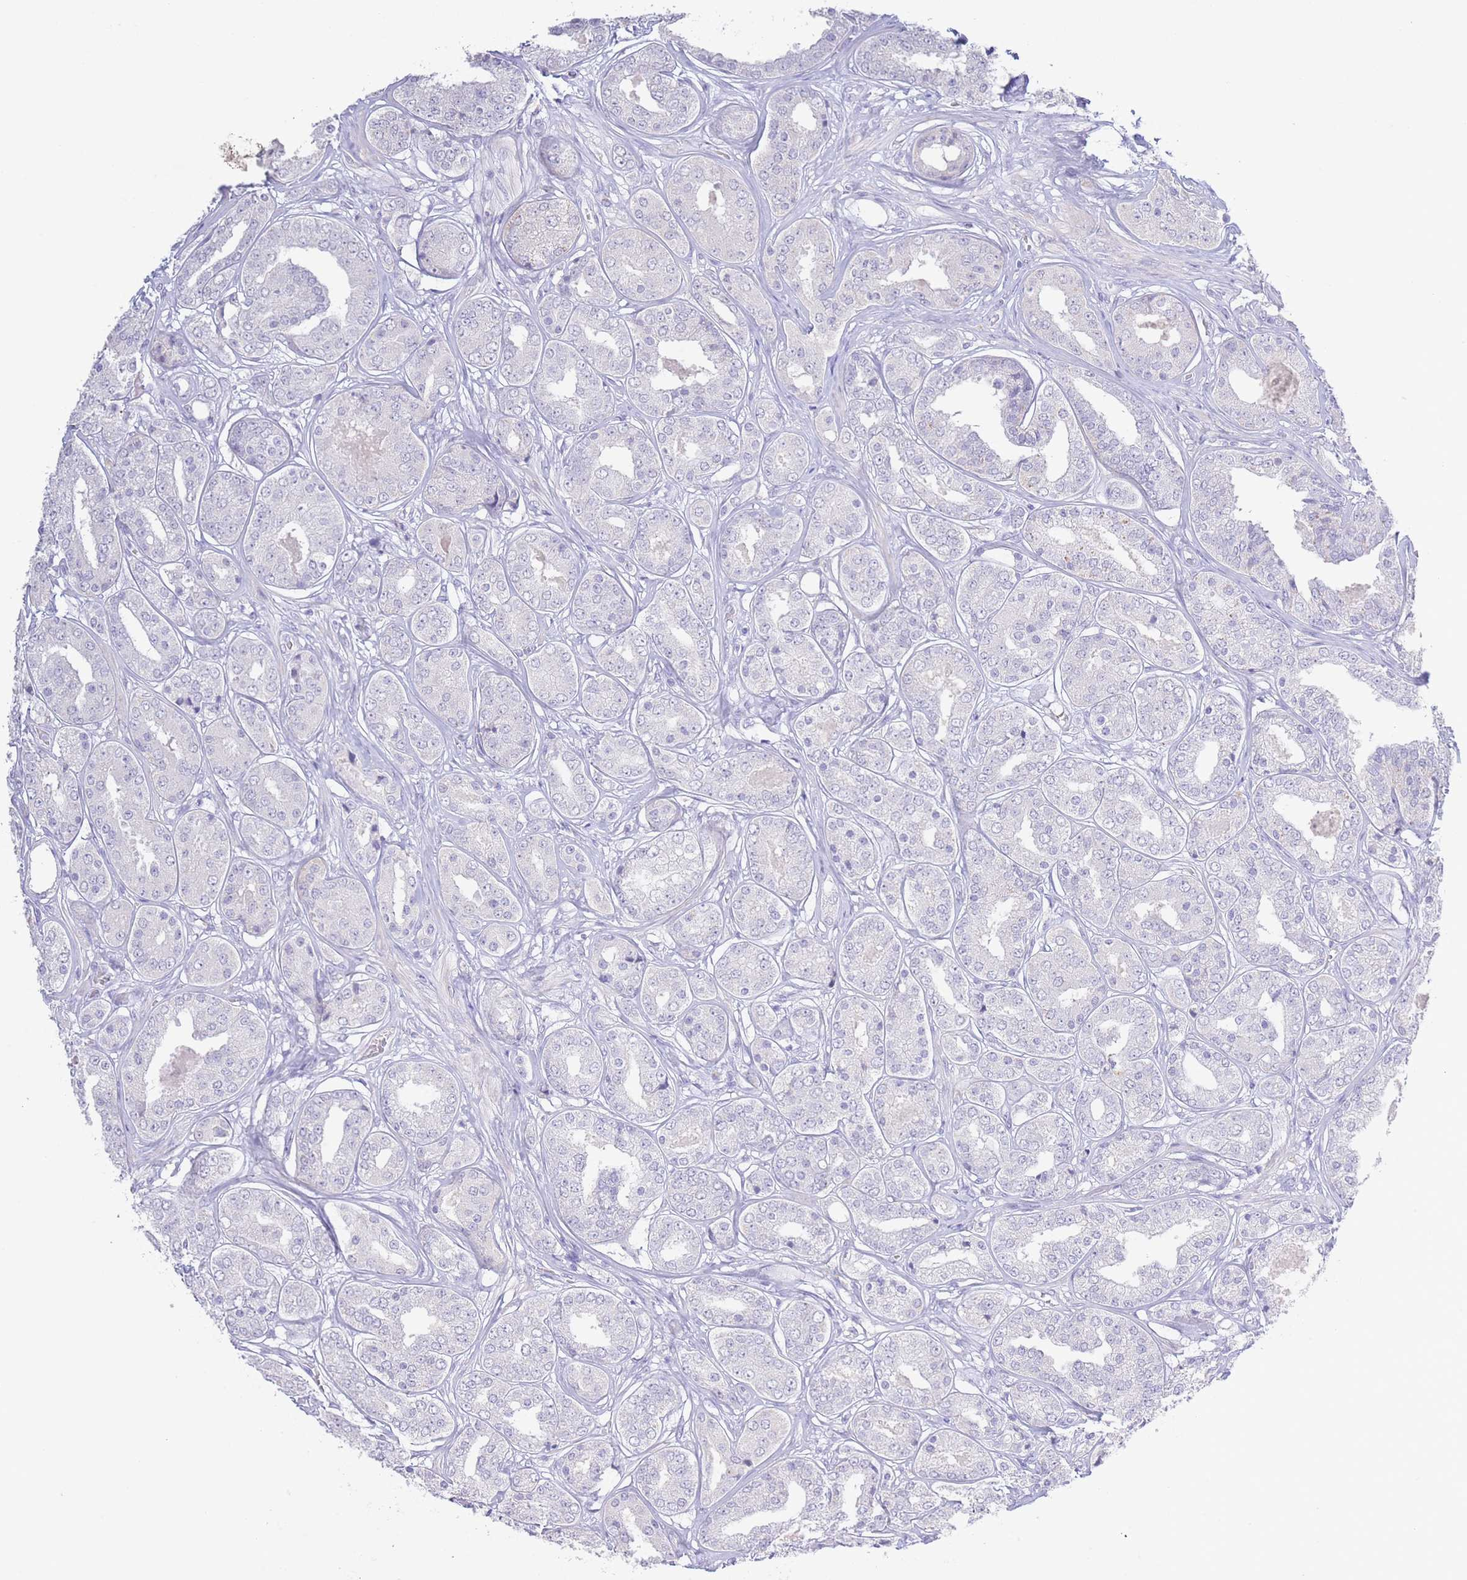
{"staining": {"intensity": "negative", "quantity": "none", "location": "none"}, "tissue": "prostate cancer", "cell_type": "Tumor cells", "image_type": "cancer", "snomed": [{"axis": "morphology", "description": "Adenocarcinoma, High grade"}, {"axis": "topography", "description": "Prostate"}], "caption": "High-grade adenocarcinoma (prostate) stained for a protein using immunohistochemistry displays no staining tumor cells.", "gene": "PKLR", "patient": {"sex": "male", "age": 63}}